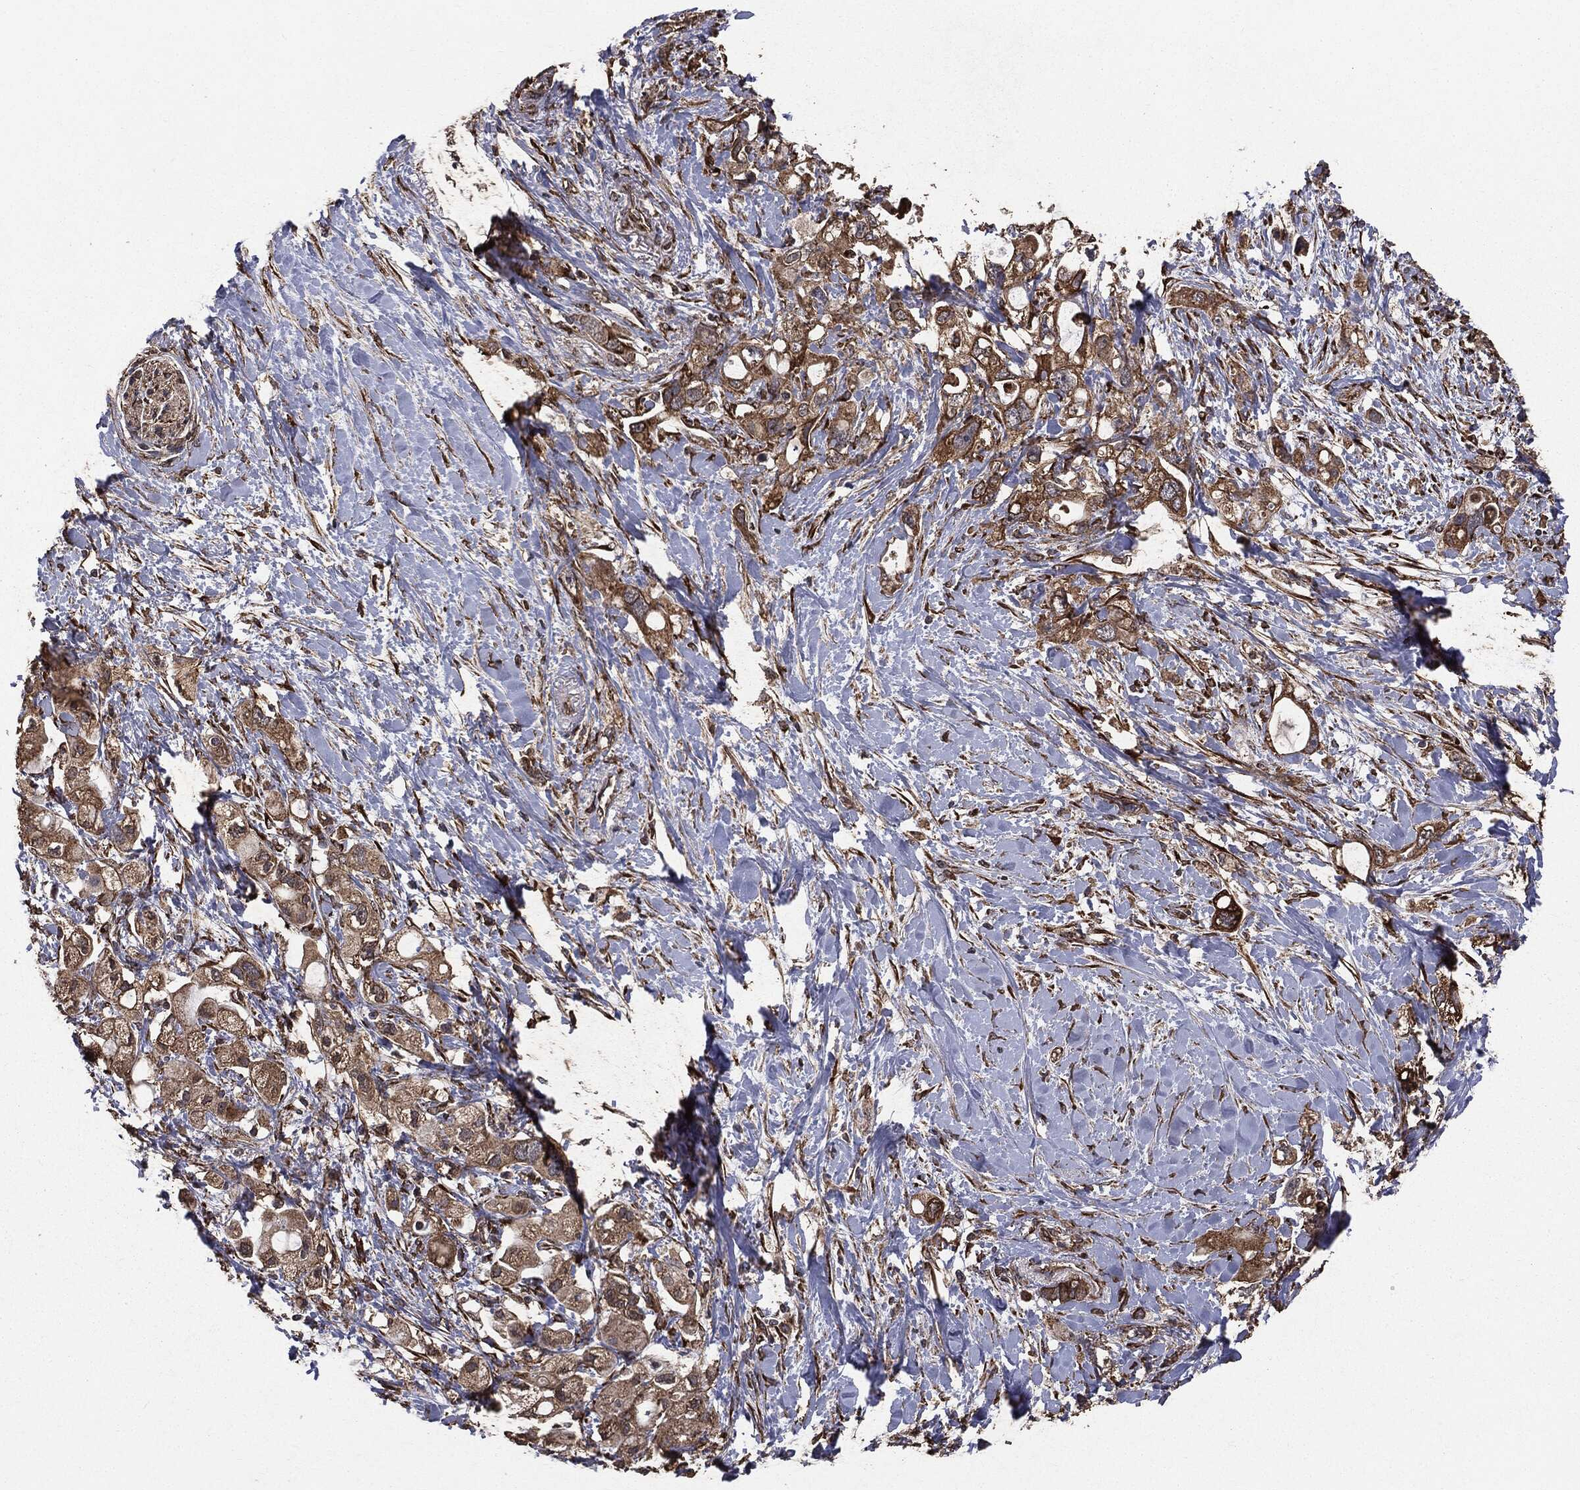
{"staining": {"intensity": "moderate", "quantity": ">75%", "location": "cytoplasmic/membranous"}, "tissue": "pancreatic cancer", "cell_type": "Tumor cells", "image_type": "cancer", "snomed": [{"axis": "morphology", "description": "Adenocarcinoma, NOS"}, {"axis": "topography", "description": "Pancreas"}], "caption": "Pancreatic adenocarcinoma stained with immunohistochemistry reveals moderate cytoplasmic/membranous staining in approximately >75% of tumor cells. (DAB IHC, brown staining for protein, blue staining for nuclei).", "gene": "MTOR", "patient": {"sex": "female", "age": 56}}